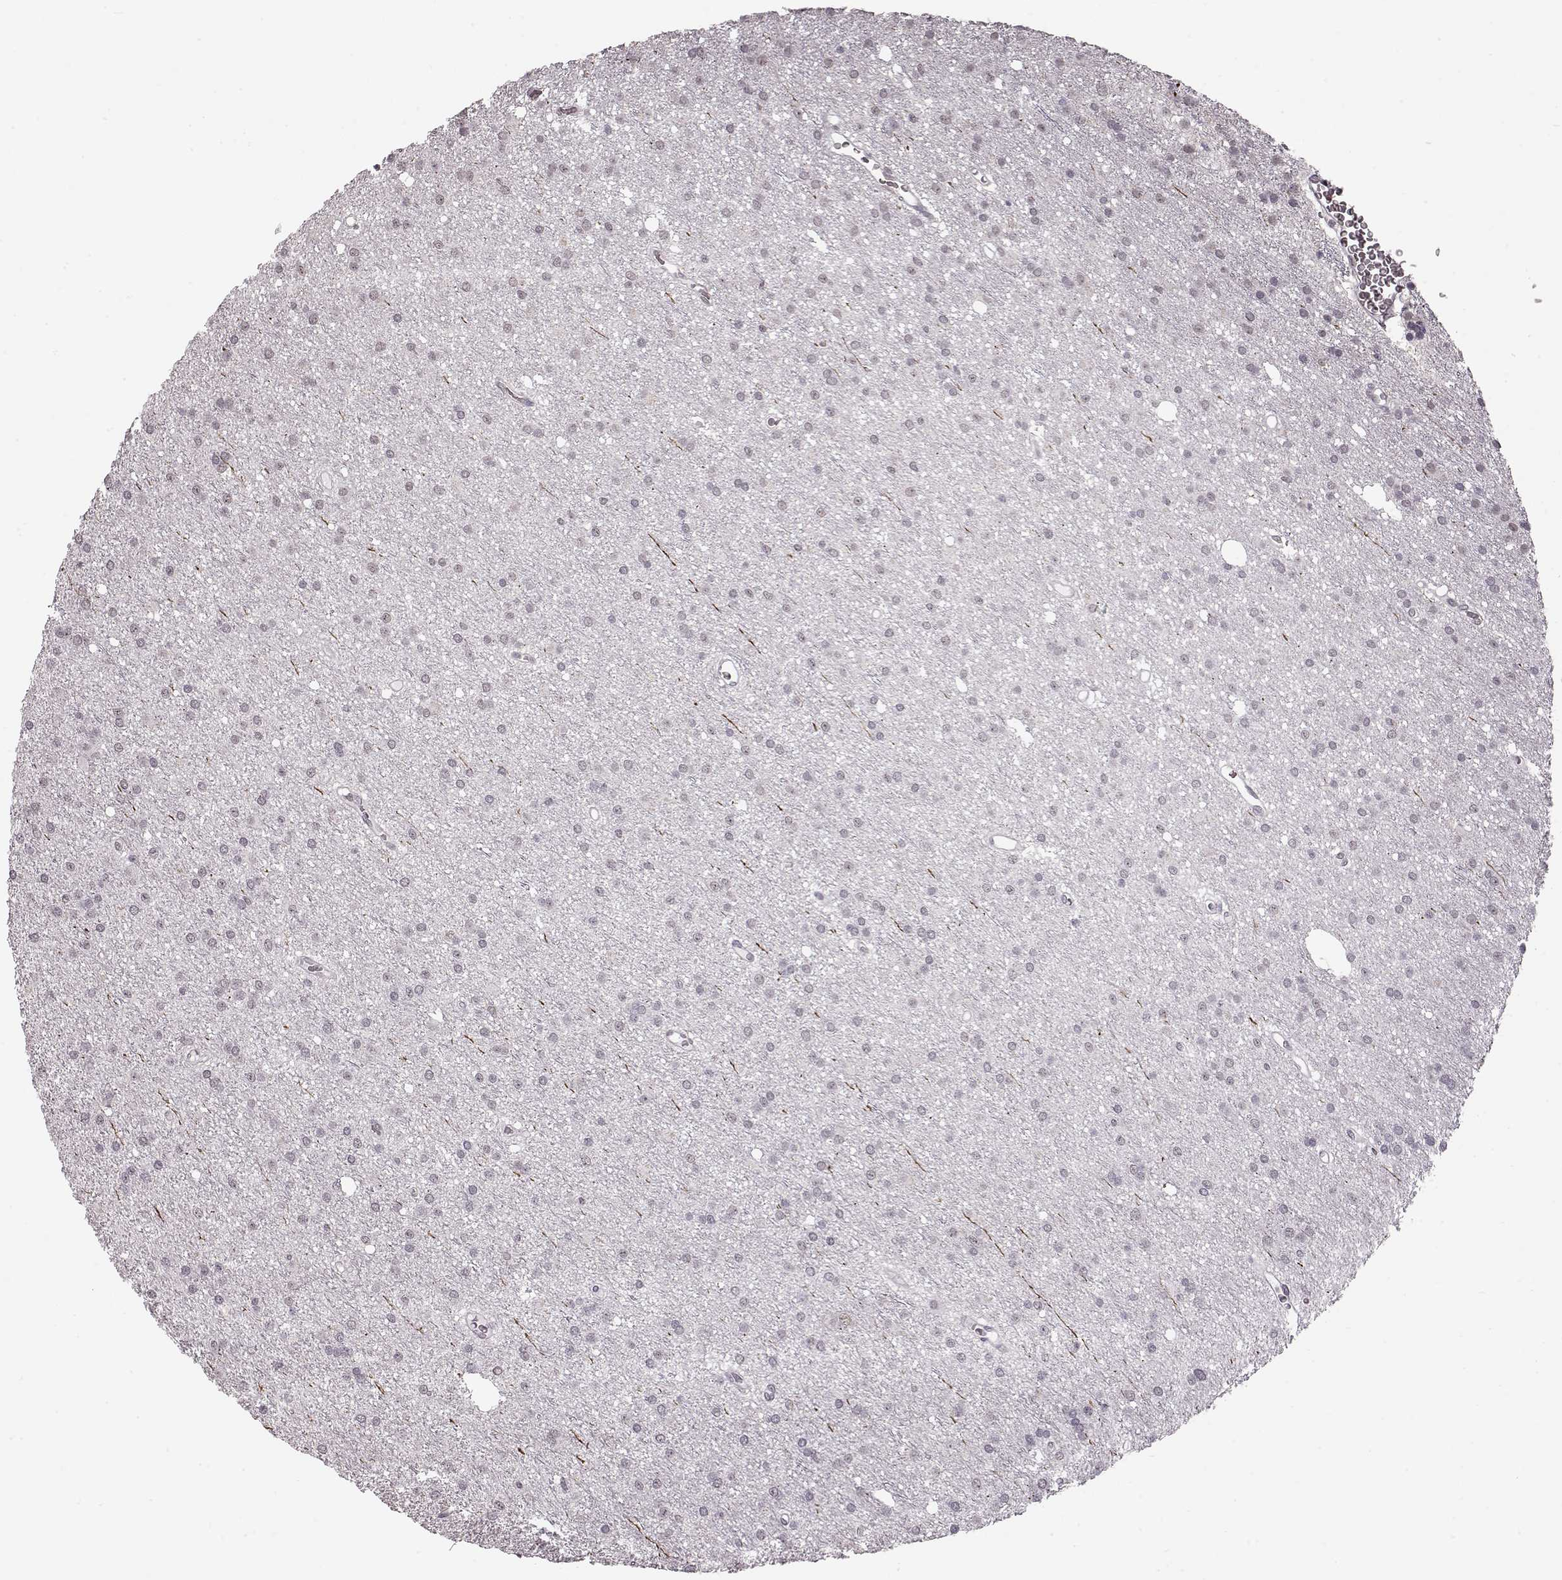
{"staining": {"intensity": "negative", "quantity": "none", "location": "none"}, "tissue": "glioma", "cell_type": "Tumor cells", "image_type": "cancer", "snomed": [{"axis": "morphology", "description": "Glioma, malignant, Low grade"}, {"axis": "topography", "description": "Brain"}], "caption": "IHC of glioma displays no staining in tumor cells. (DAB immunohistochemistry (IHC), high magnification).", "gene": "PCP4", "patient": {"sex": "male", "age": 27}}